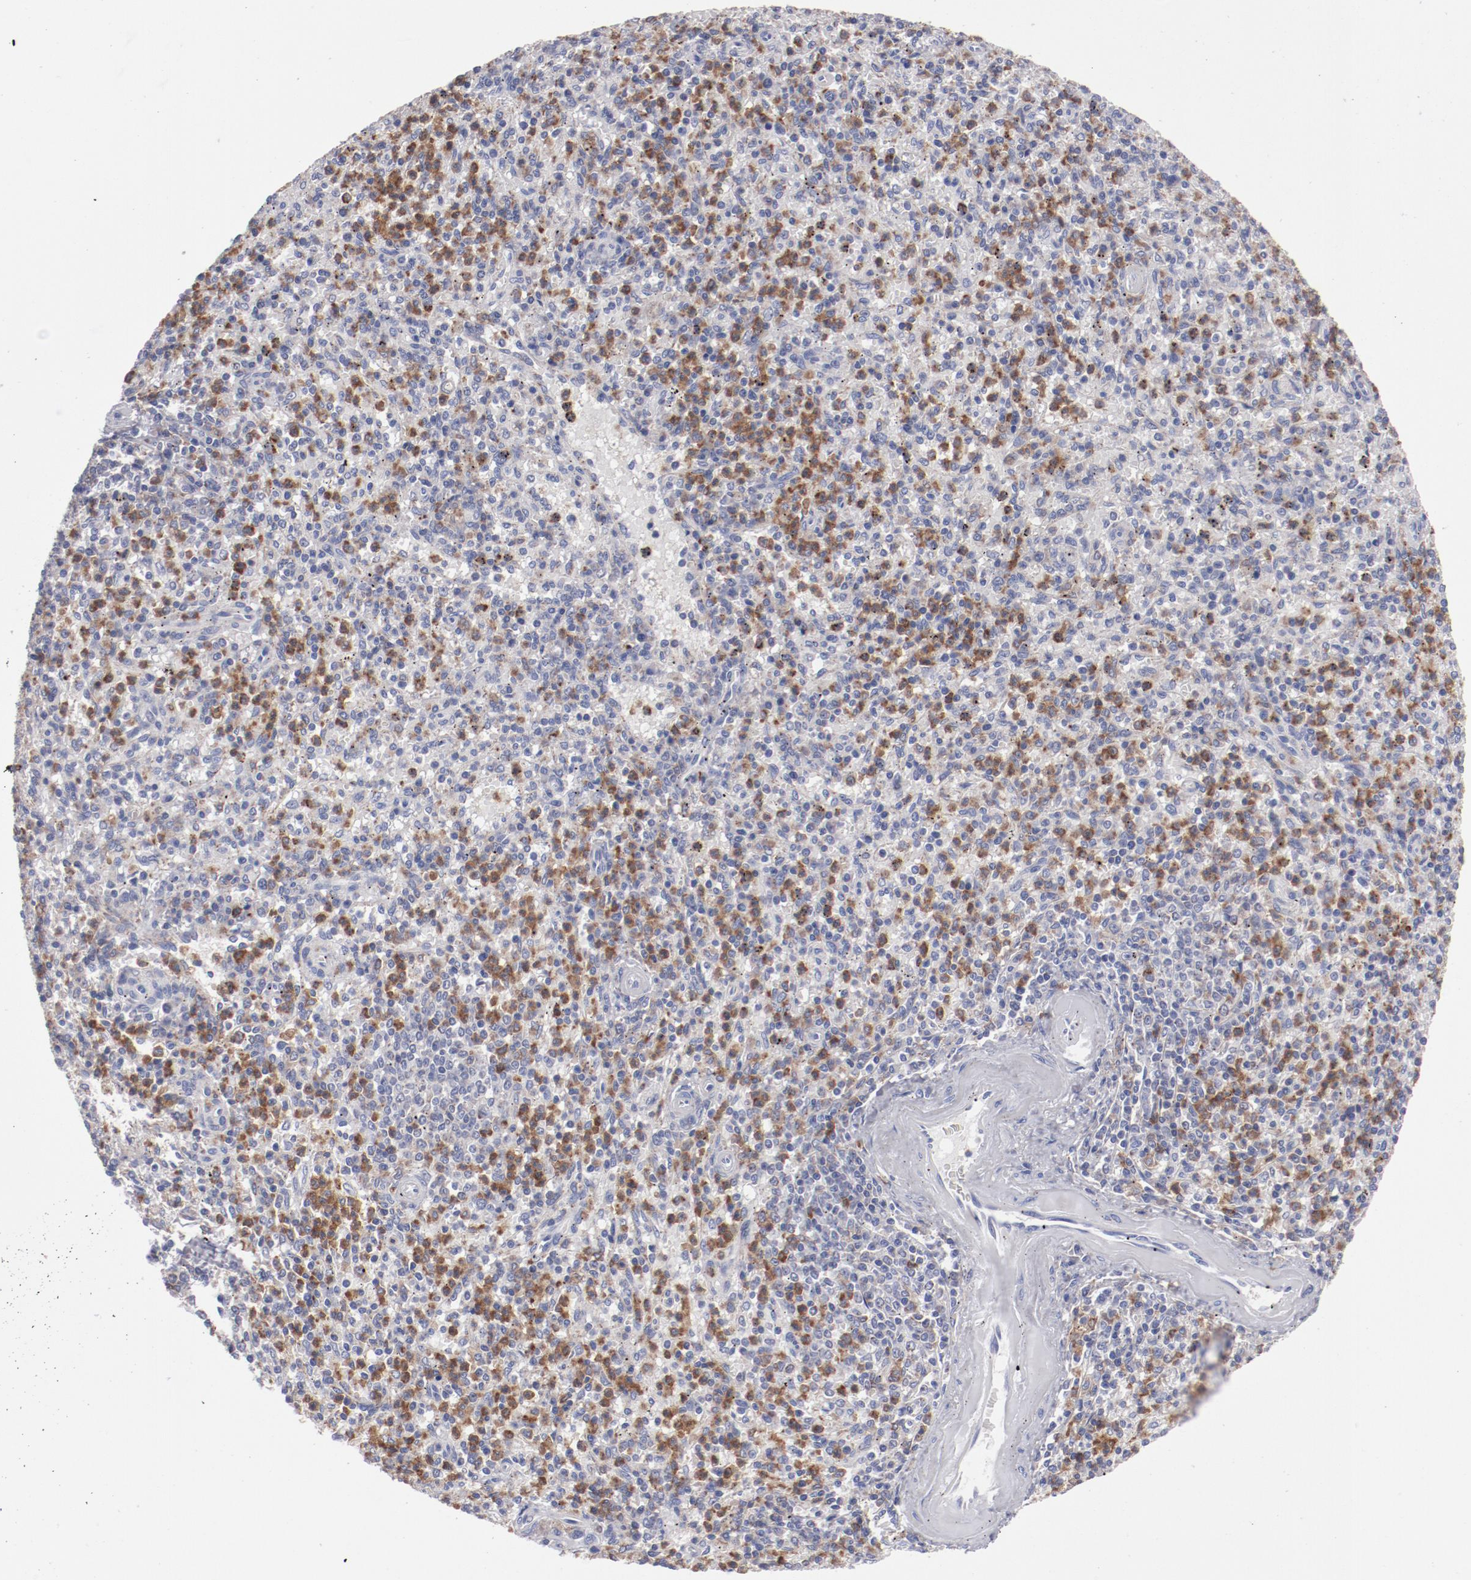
{"staining": {"intensity": "moderate", "quantity": "25%-75%", "location": "cytoplasmic/membranous"}, "tissue": "spleen", "cell_type": "Cells in red pulp", "image_type": "normal", "snomed": [{"axis": "morphology", "description": "Normal tissue, NOS"}, {"axis": "topography", "description": "Spleen"}], "caption": "Normal spleen displays moderate cytoplasmic/membranous positivity in about 25%-75% of cells in red pulp, visualized by immunohistochemistry. (DAB IHC with brightfield microscopy, high magnification).", "gene": "FGR", "patient": {"sex": "male", "age": 72}}